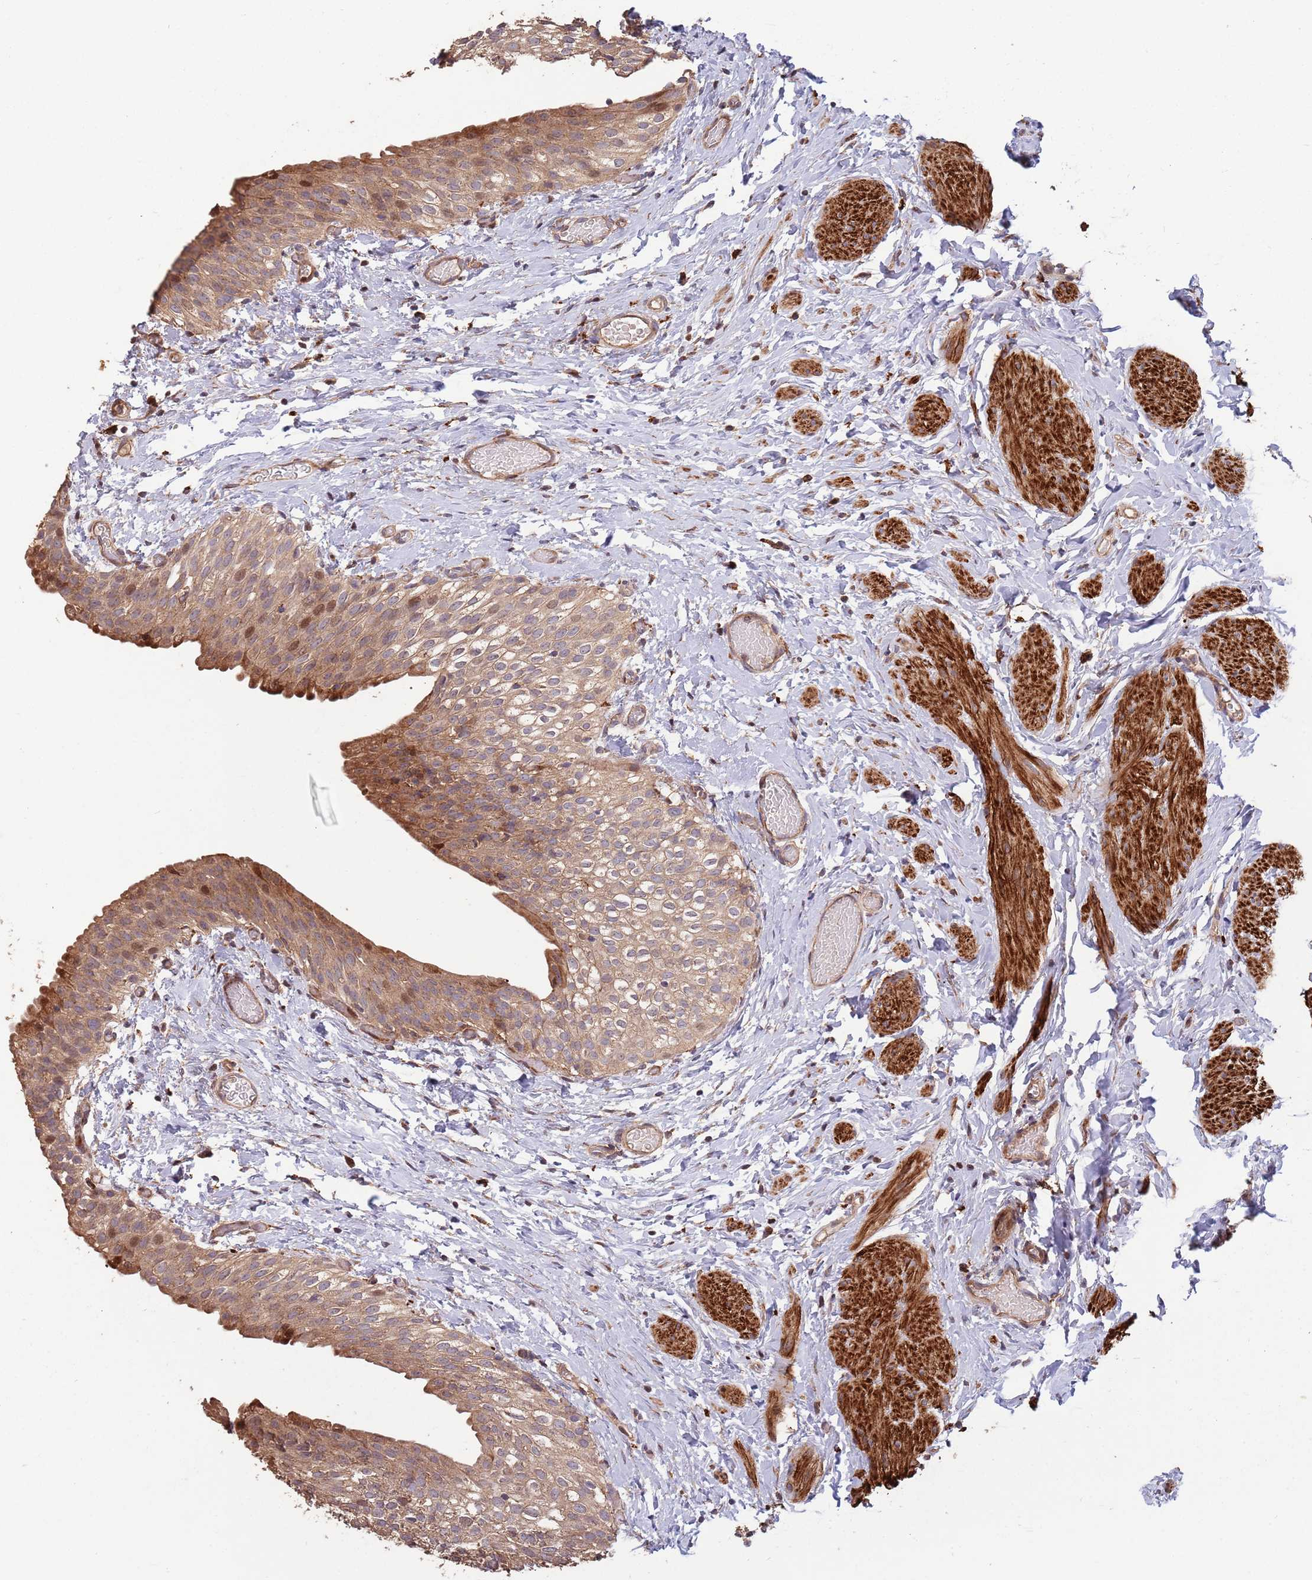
{"staining": {"intensity": "moderate", "quantity": ">75%", "location": "cytoplasmic/membranous,nuclear"}, "tissue": "urinary bladder", "cell_type": "Urothelial cells", "image_type": "normal", "snomed": [{"axis": "morphology", "description": "Normal tissue, NOS"}, {"axis": "topography", "description": "Urinary bladder"}], "caption": "The photomicrograph displays staining of normal urinary bladder, revealing moderate cytoplasmic/membranous,nuclear protein staining (brown color) within urothelial cells. The protein of interest is shown in brown color, while the nuclei are stained blue.", "gene": "ZNF428", "patient": {"sex": "male", "age": 1}}